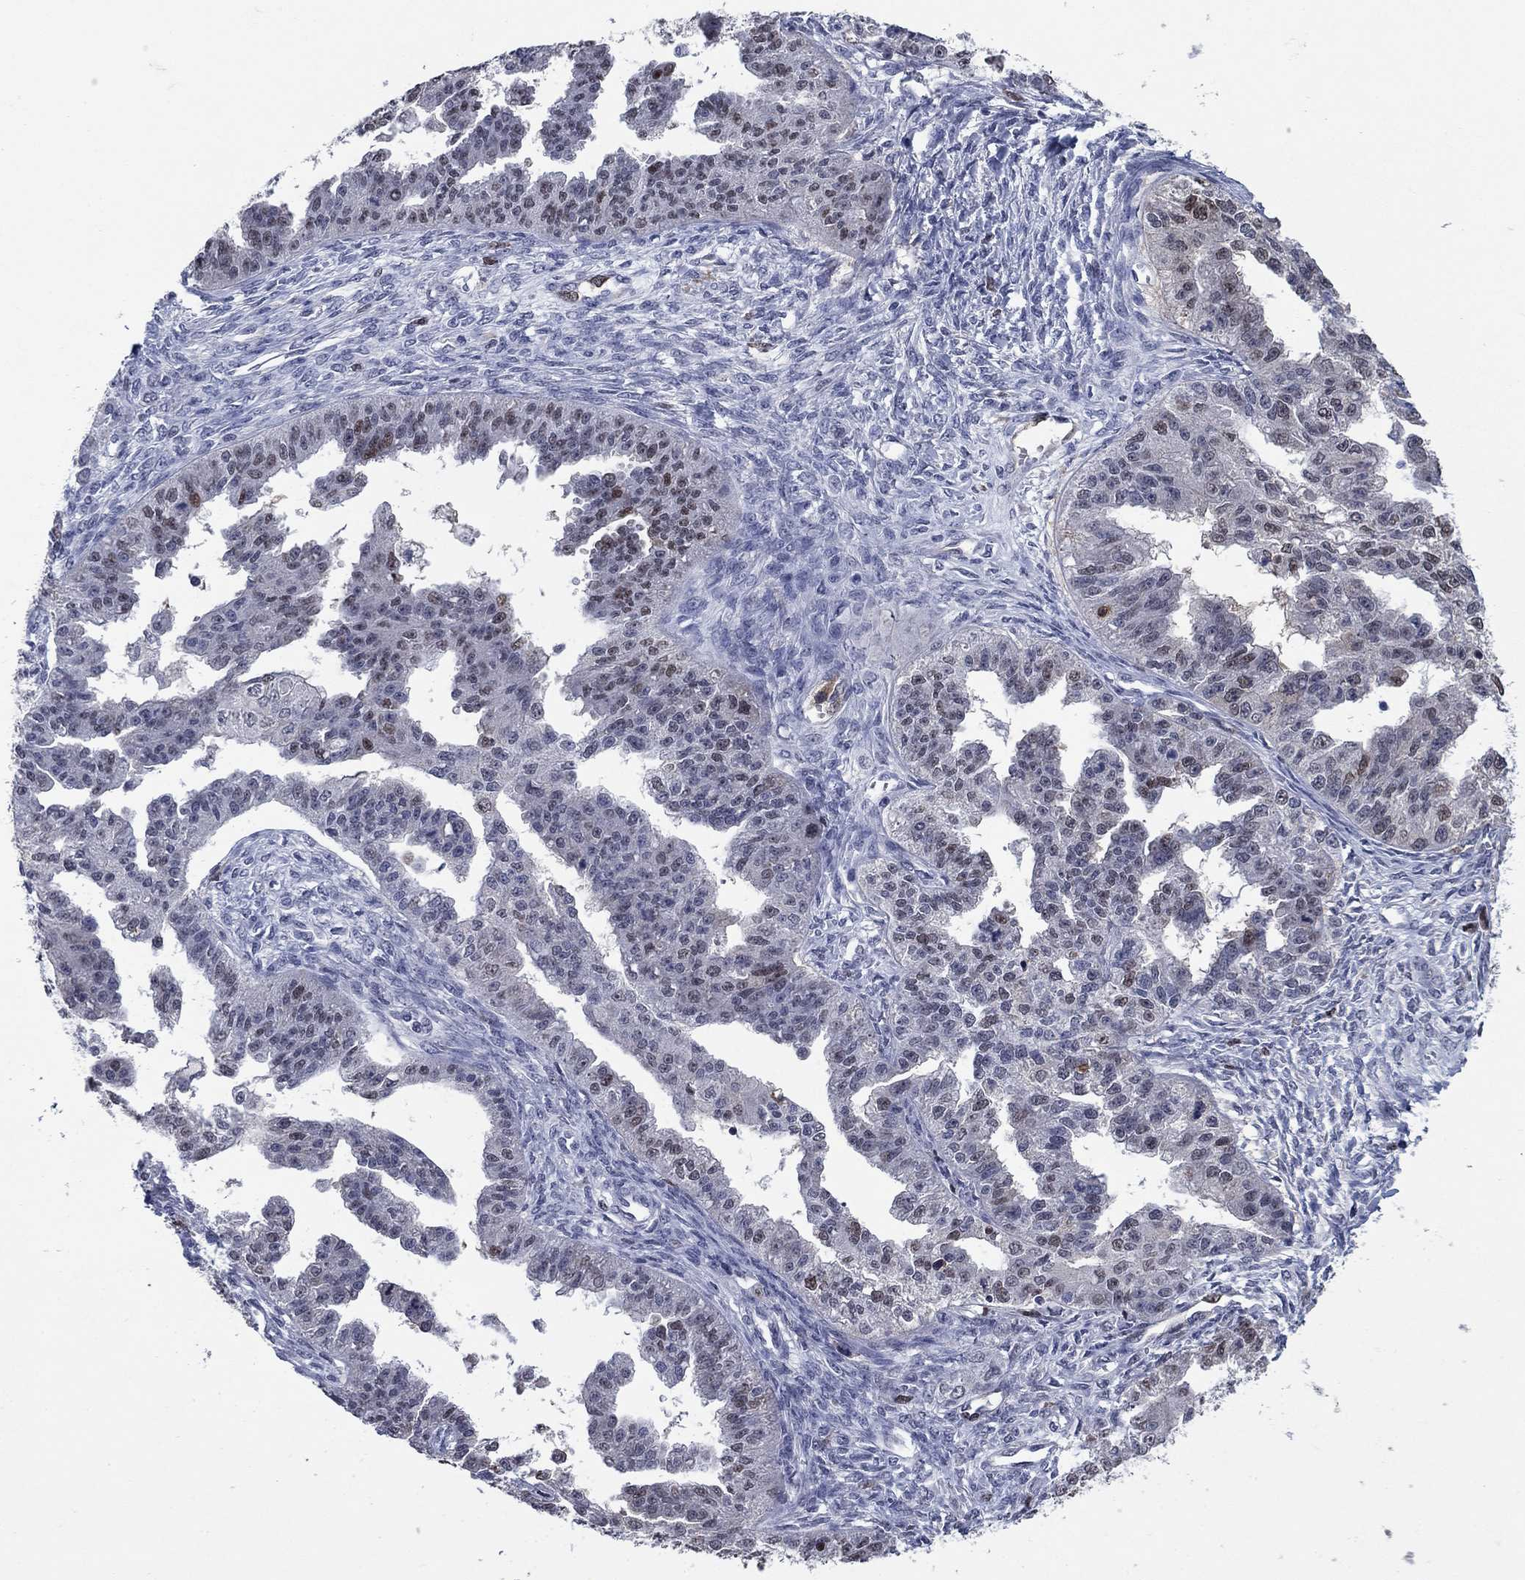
{"staining": {"intensity": "moderate", "quantity": "<25%", "location": "nuclear"}, "tissue": "ovarian cancer", "cell_type": "Tumor cells", "image_type": "cancer", "snomed": [{"axis": "morphology", "description": "Cystadenocarcinoma, serous, NOS"}, {"axis": "topography", "description": "Ovary"}], "caption": "The histopathology image exhibits staining of serous cystadenocarcinoma (ovarian), revealing moderate nuclear protein positivity (brown color) within tumor cells.", "gene": "TYMS", "patient": {"sex": "female", "age": 58}}